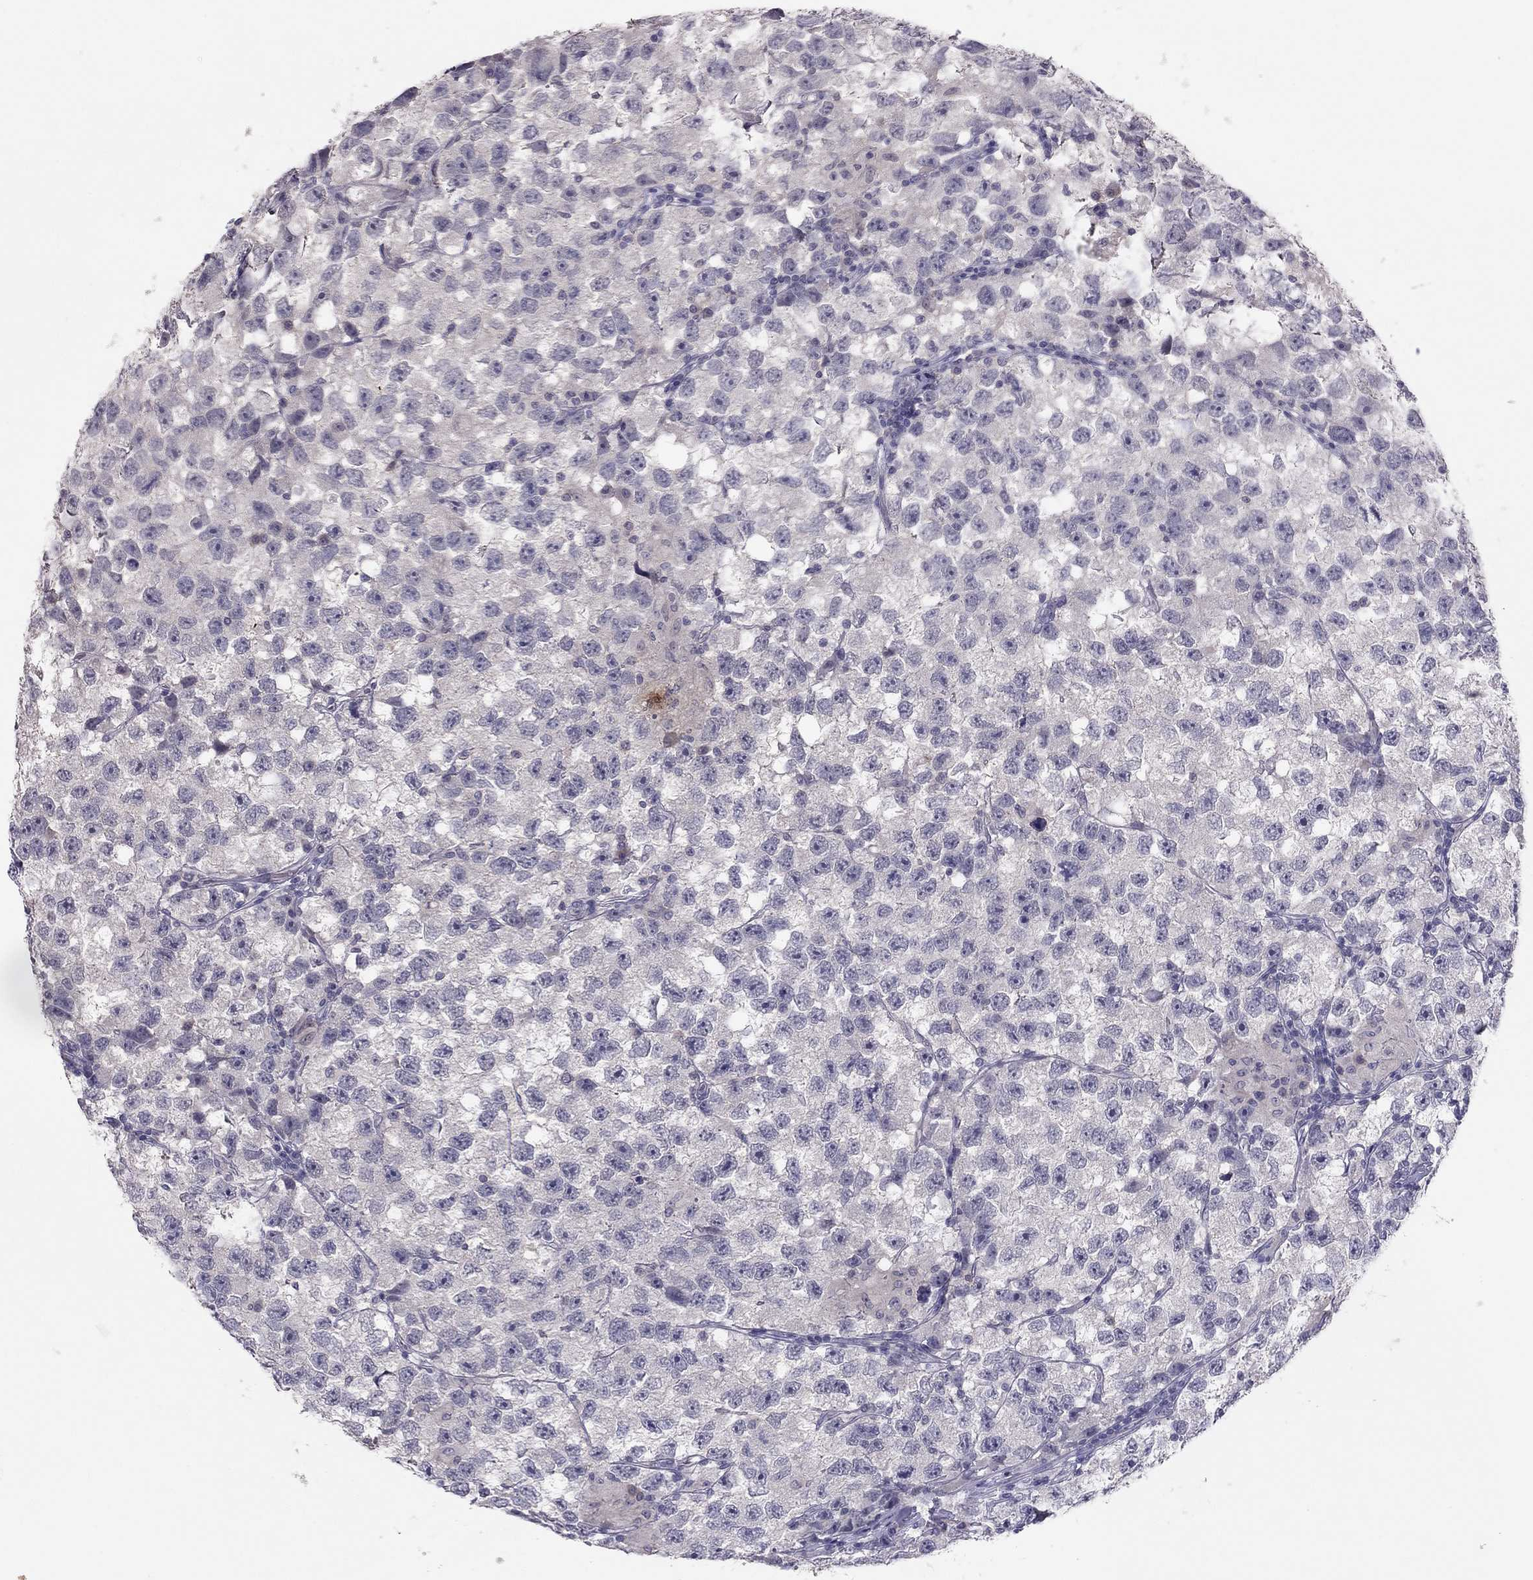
{"staining": {"intensity": "negative", "quantity": "none", "location": "none"}, "tissue": "testis cancer", "cell_type": "Tumor cells", "image_type": "cancer", "snomed": [{"axis": "morphology", "description": "Seminoma, NOS"}, {"axis": "topography", "description": "Testis"}], "caption": "IHC of testis cancer (seminoma) shows no expression in tumor cells. (Brightfield microscopy of DAB (3,3'-diaminobenzidine) IHC at high magnification).", "gene": "ADORA2A", "patient": {"sex": "male", "age": 26}}